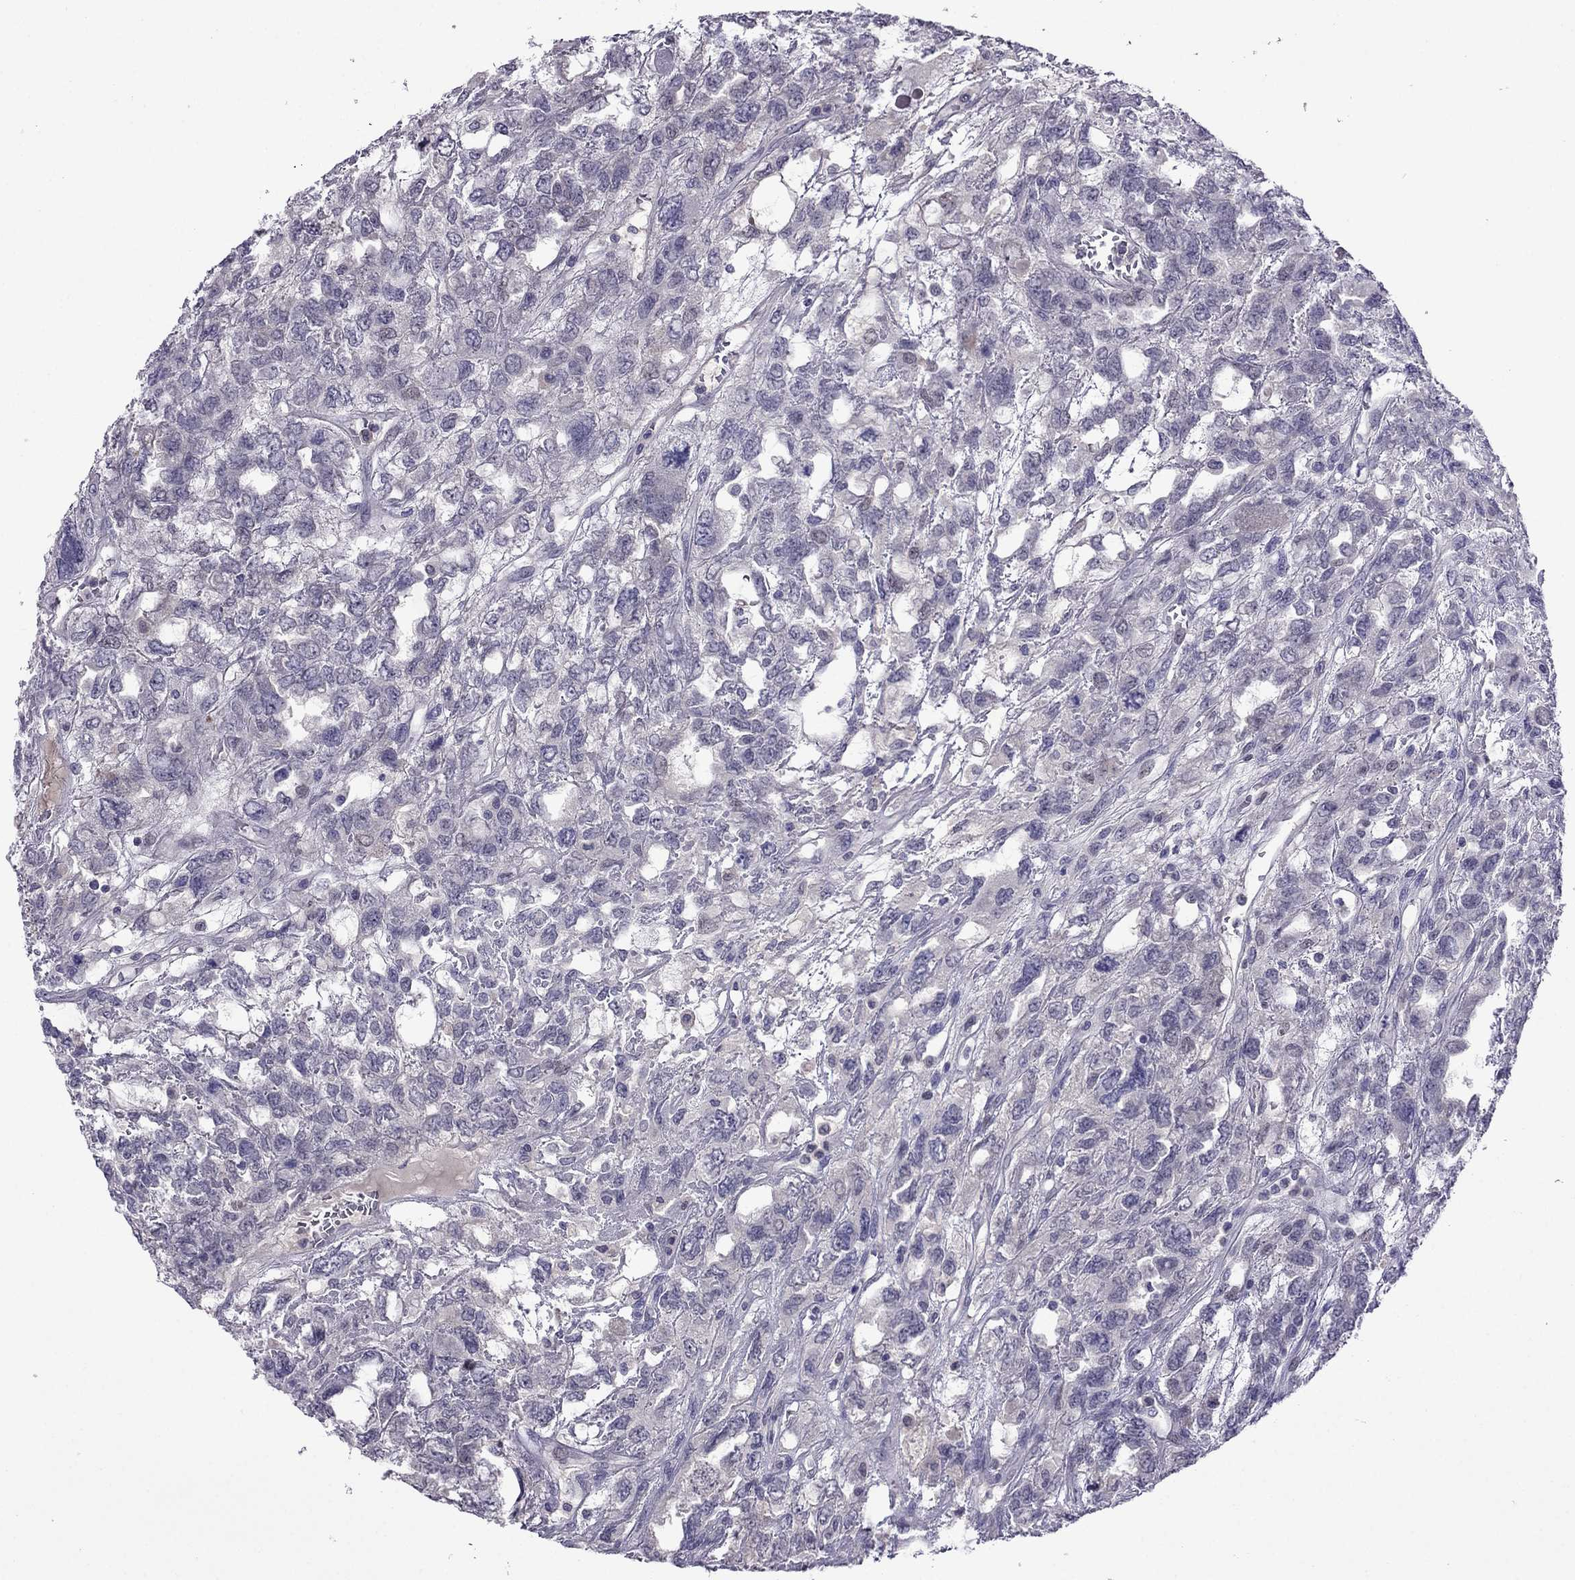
{"staining": {"intensity": "negative", "quantity": "none", "location": "none"}, "tissue": "testis cancer", "cell_type": "Tumor cells", "image_type": "cancer", "snomed": [{"axis": "morphology", "description": "Seminoma, NOS"}, {"axis": "topography", "description": "Testis"}], "caption": "High power microscopy image of an immunohistochemistry (IHC) photomicrograph of testis cancer (seminoma), revealing no significant expression in tumor cells.", "gene": "SPTBN4", "patient": {"sex": "male", "age": 52}}